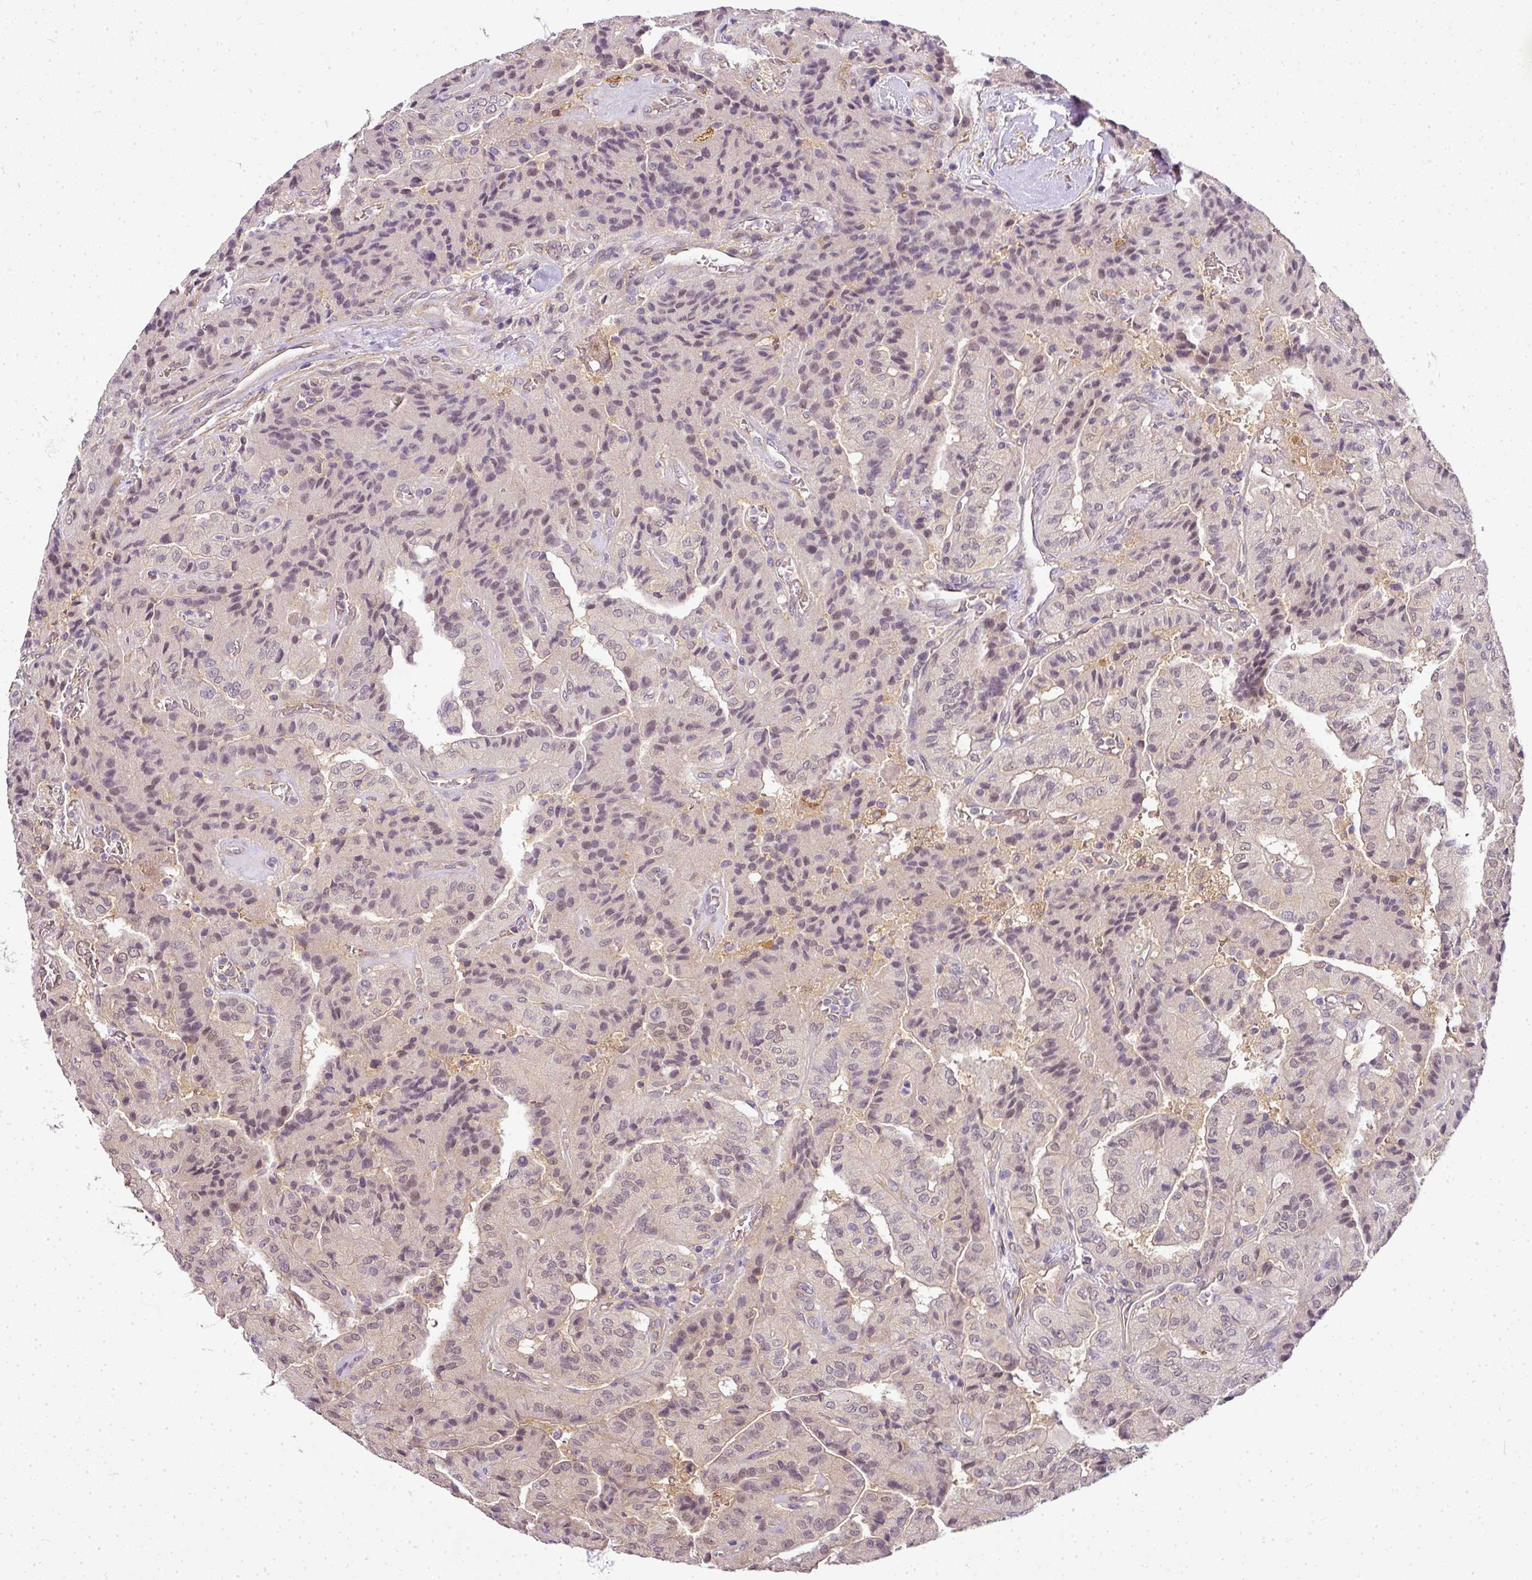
{"staining": {"intensity": "weak", "quantity": "25%-75%", "location": "nuclear"}, "tissue": "thyroid cancer", "cell_type": "Tumor cells", "image_type": "cancer", "snomed": [{"axis": "morphology", "description": "Normal tissue, NOS"}, {"axis": "morphology", "description": "Papillary adenocarcinoma, NOS"}, {"axis": "topography", "description": "Thyroid gland"}], "caption": "This photomicrograph displays papillary adenocarcinoma (thyroid) stained with immunohistochemistry (IHC) to label a protein in brown. The nuclear of tumor cells show weak positivity for the protein. Nuclei are counter-stained blue.", "gene": "ADH5", "patient": {"sex": "female", "age": 59}}